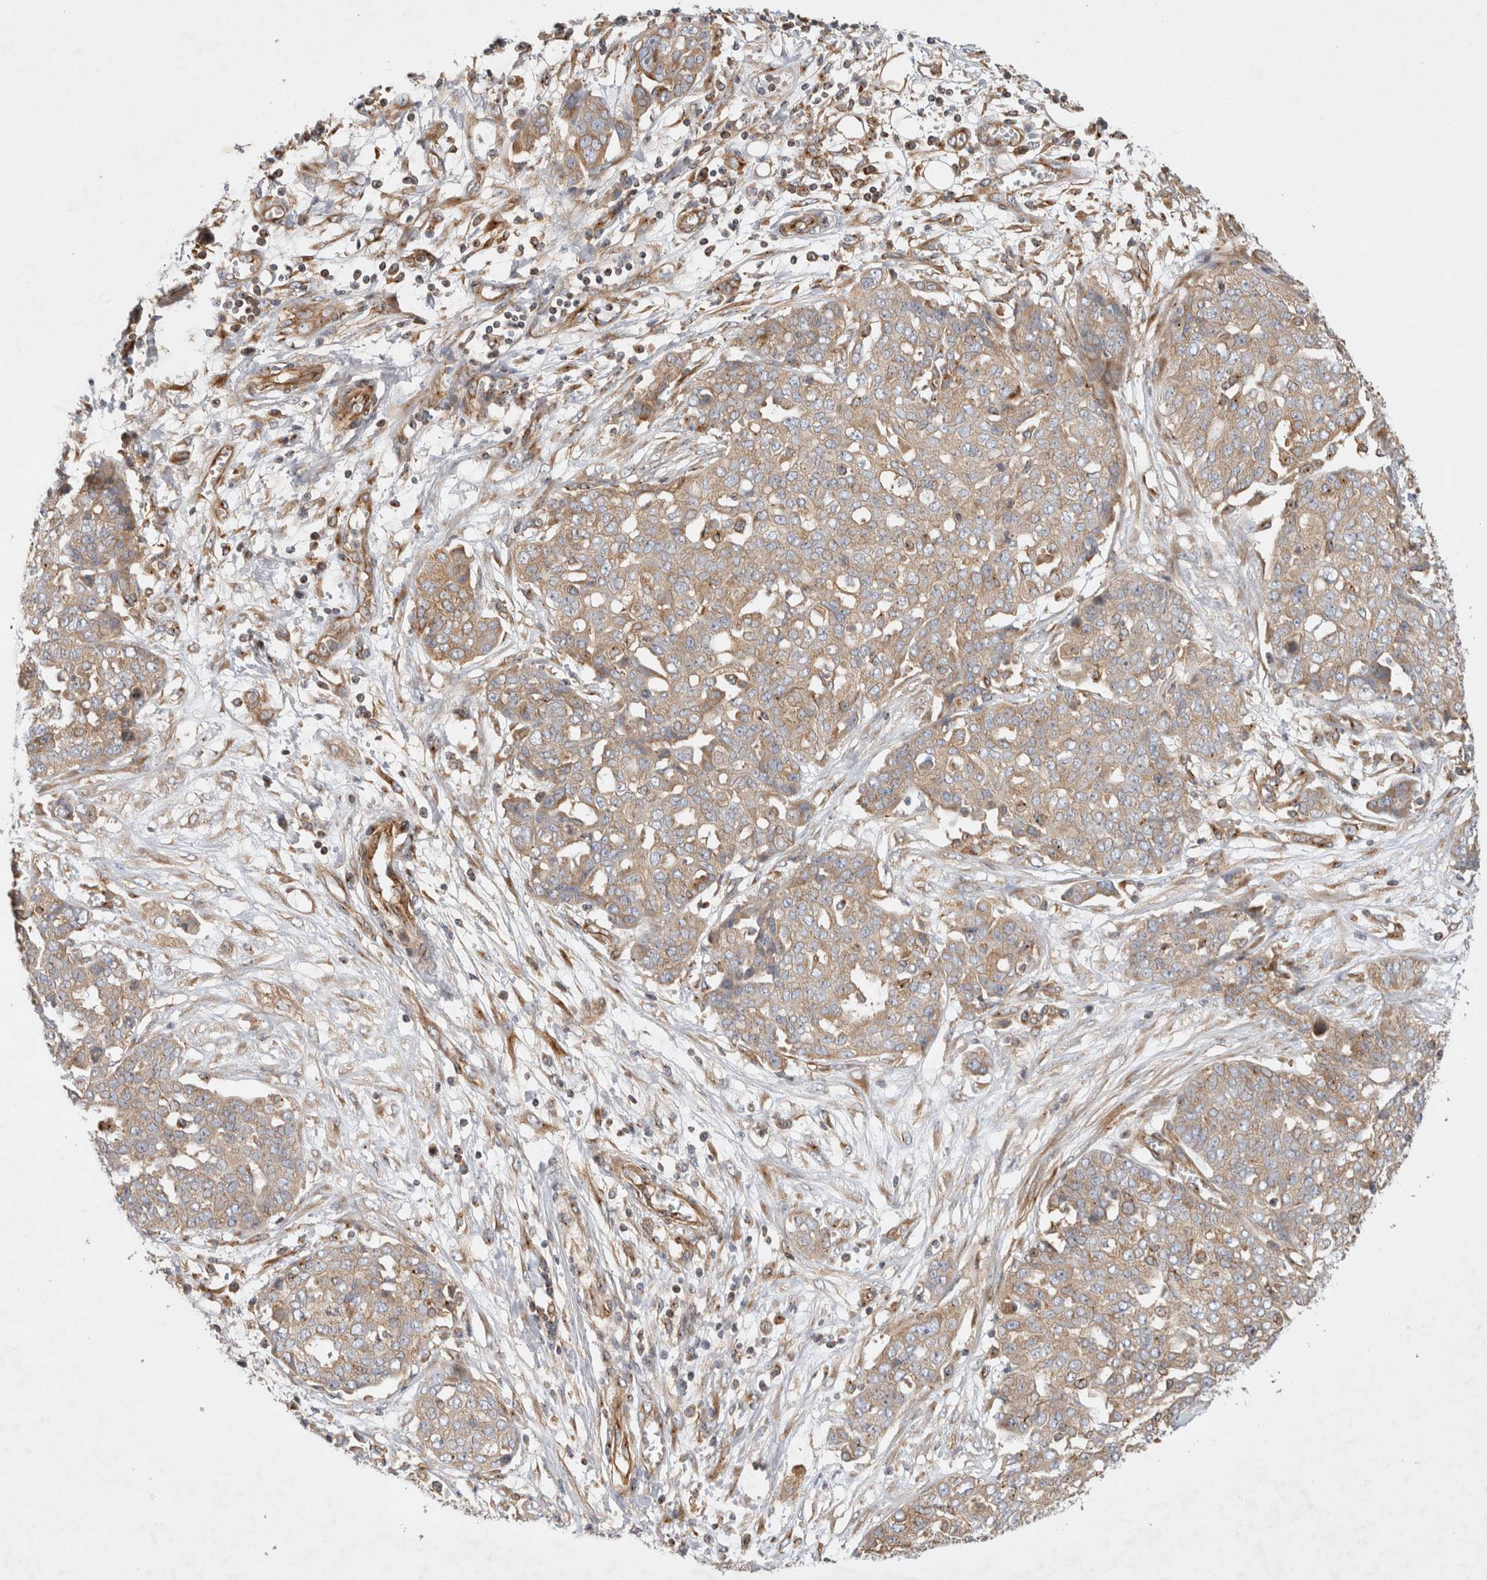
{"staining": {"intensity": "weak", "quantity": ">75%", "location": "cytoplasmic/membranous"}, "tissue": "ovarian cancer", "cell_type": "Tumor cells", "image_type": "cancer", "snomed": [{"axis": "morphology", "description": "Cystadenocarcinoma, serous, NOS"}, {"axis": "topography", "description": "Soft tissue"}, {"axis": "topography", "description": "Ovary"}], "caption": "The histopathology image demonstrates a brown stain indicating the presence of a protein in the cytoplasmic/membranous of tumor cells in ovarian cancer (serous cystadenocarcinoma). The staining was performed using DAB to visualize the protein expression in brown, while the nuclei were stained in blue with hematoxylin (Magnification: 20x).", "gene": "GPR150", "patient": {"sex": "female", "age": 57}}